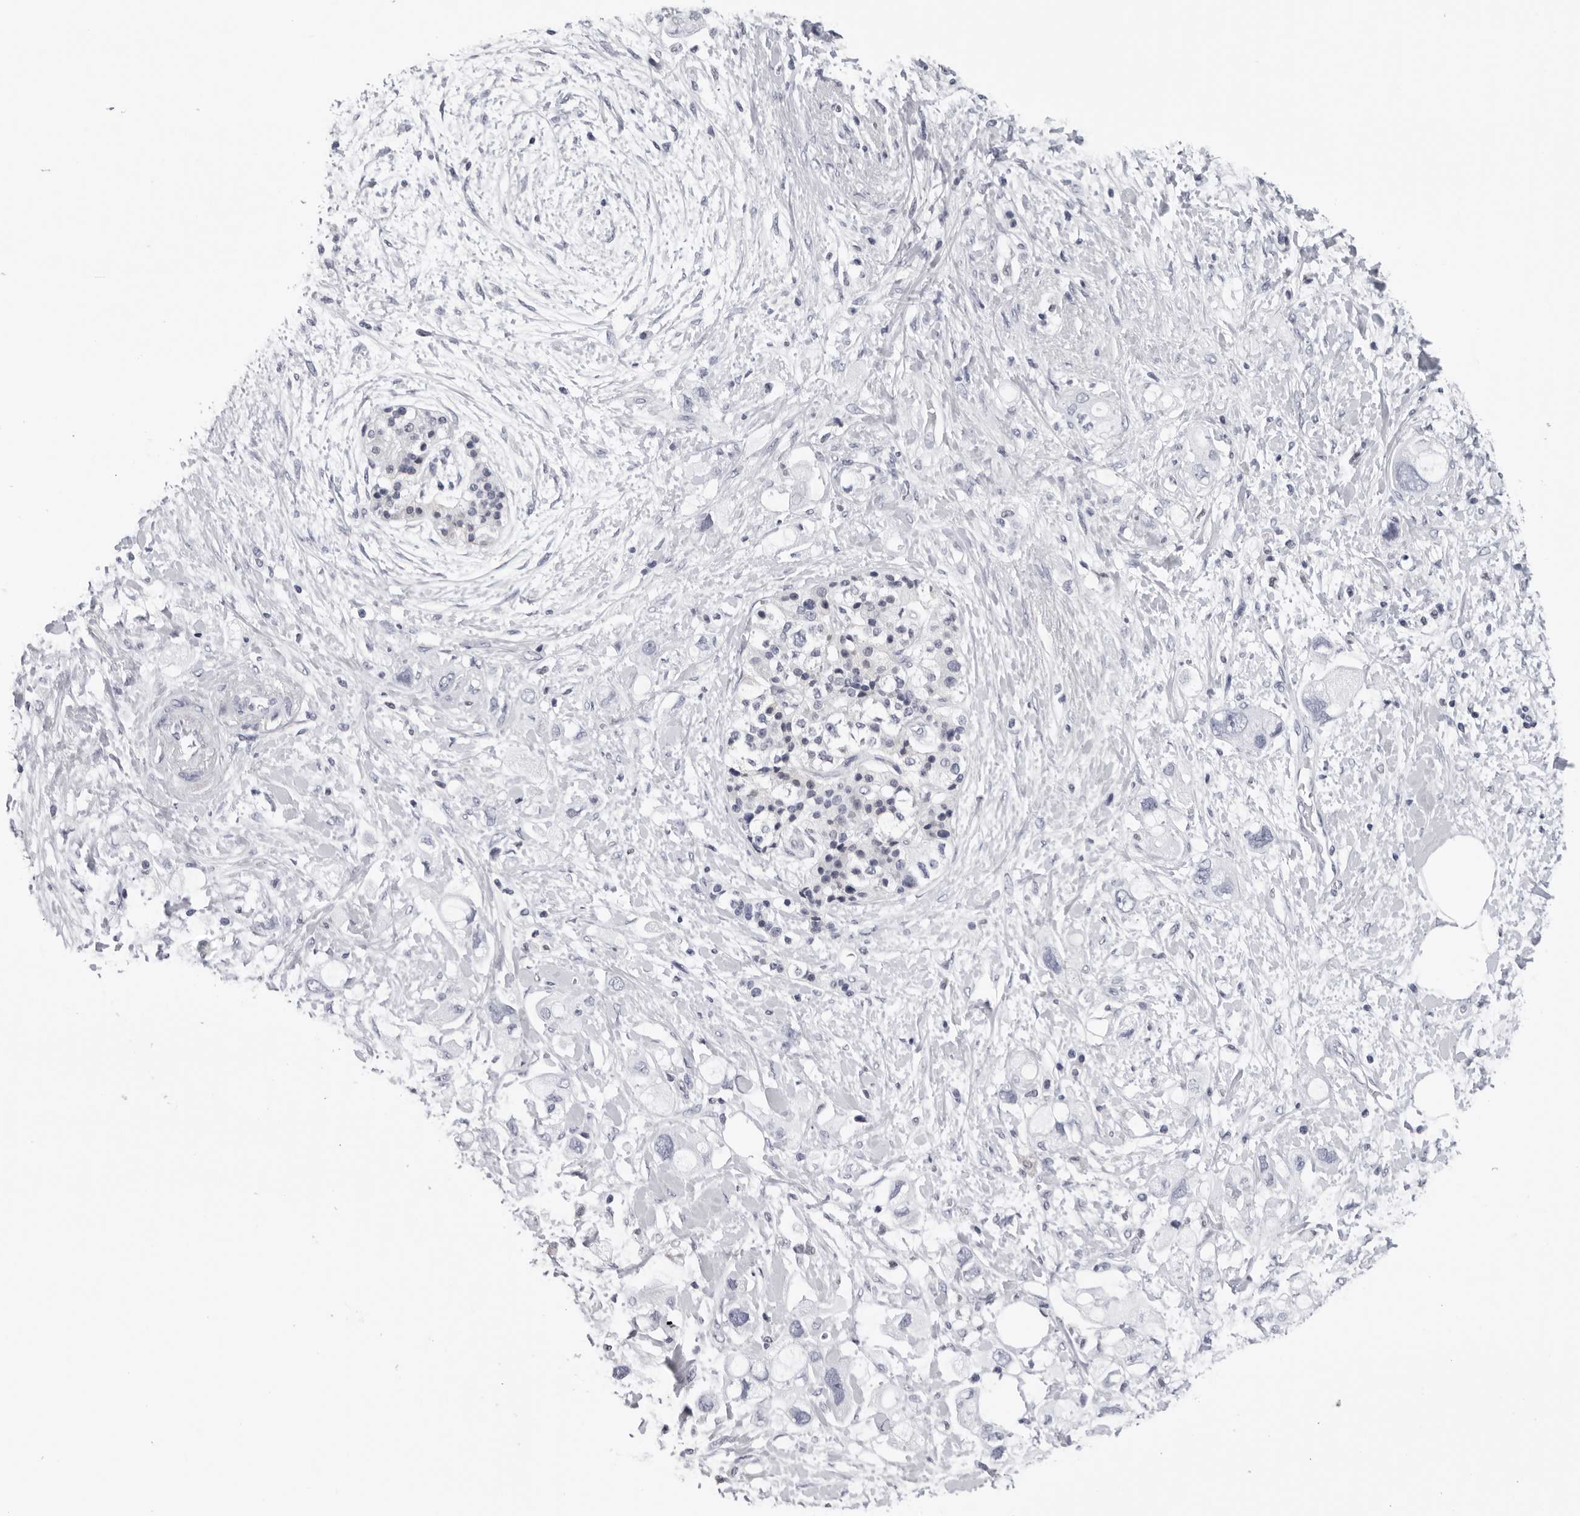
{"staining": {"intensity": "negative", "quantity": "none", "location": "none"}, "tissue": "pancreatic cancer", "cell_type": "Tumor cells", "image_type": "cancer", "snomed": [{"axis": "morphology", "description": "Adenocarcinoma, NOS"}, {"axis": "topography", "description": "Pancreas"}], "caption": "Immunohistochemistry (IHC) of human pancreatic cancer (adenocarcinoma) displays no positivity in tumor cells.", "gene": "CPT2", "patient": {"sex": "female", "age": 56}}